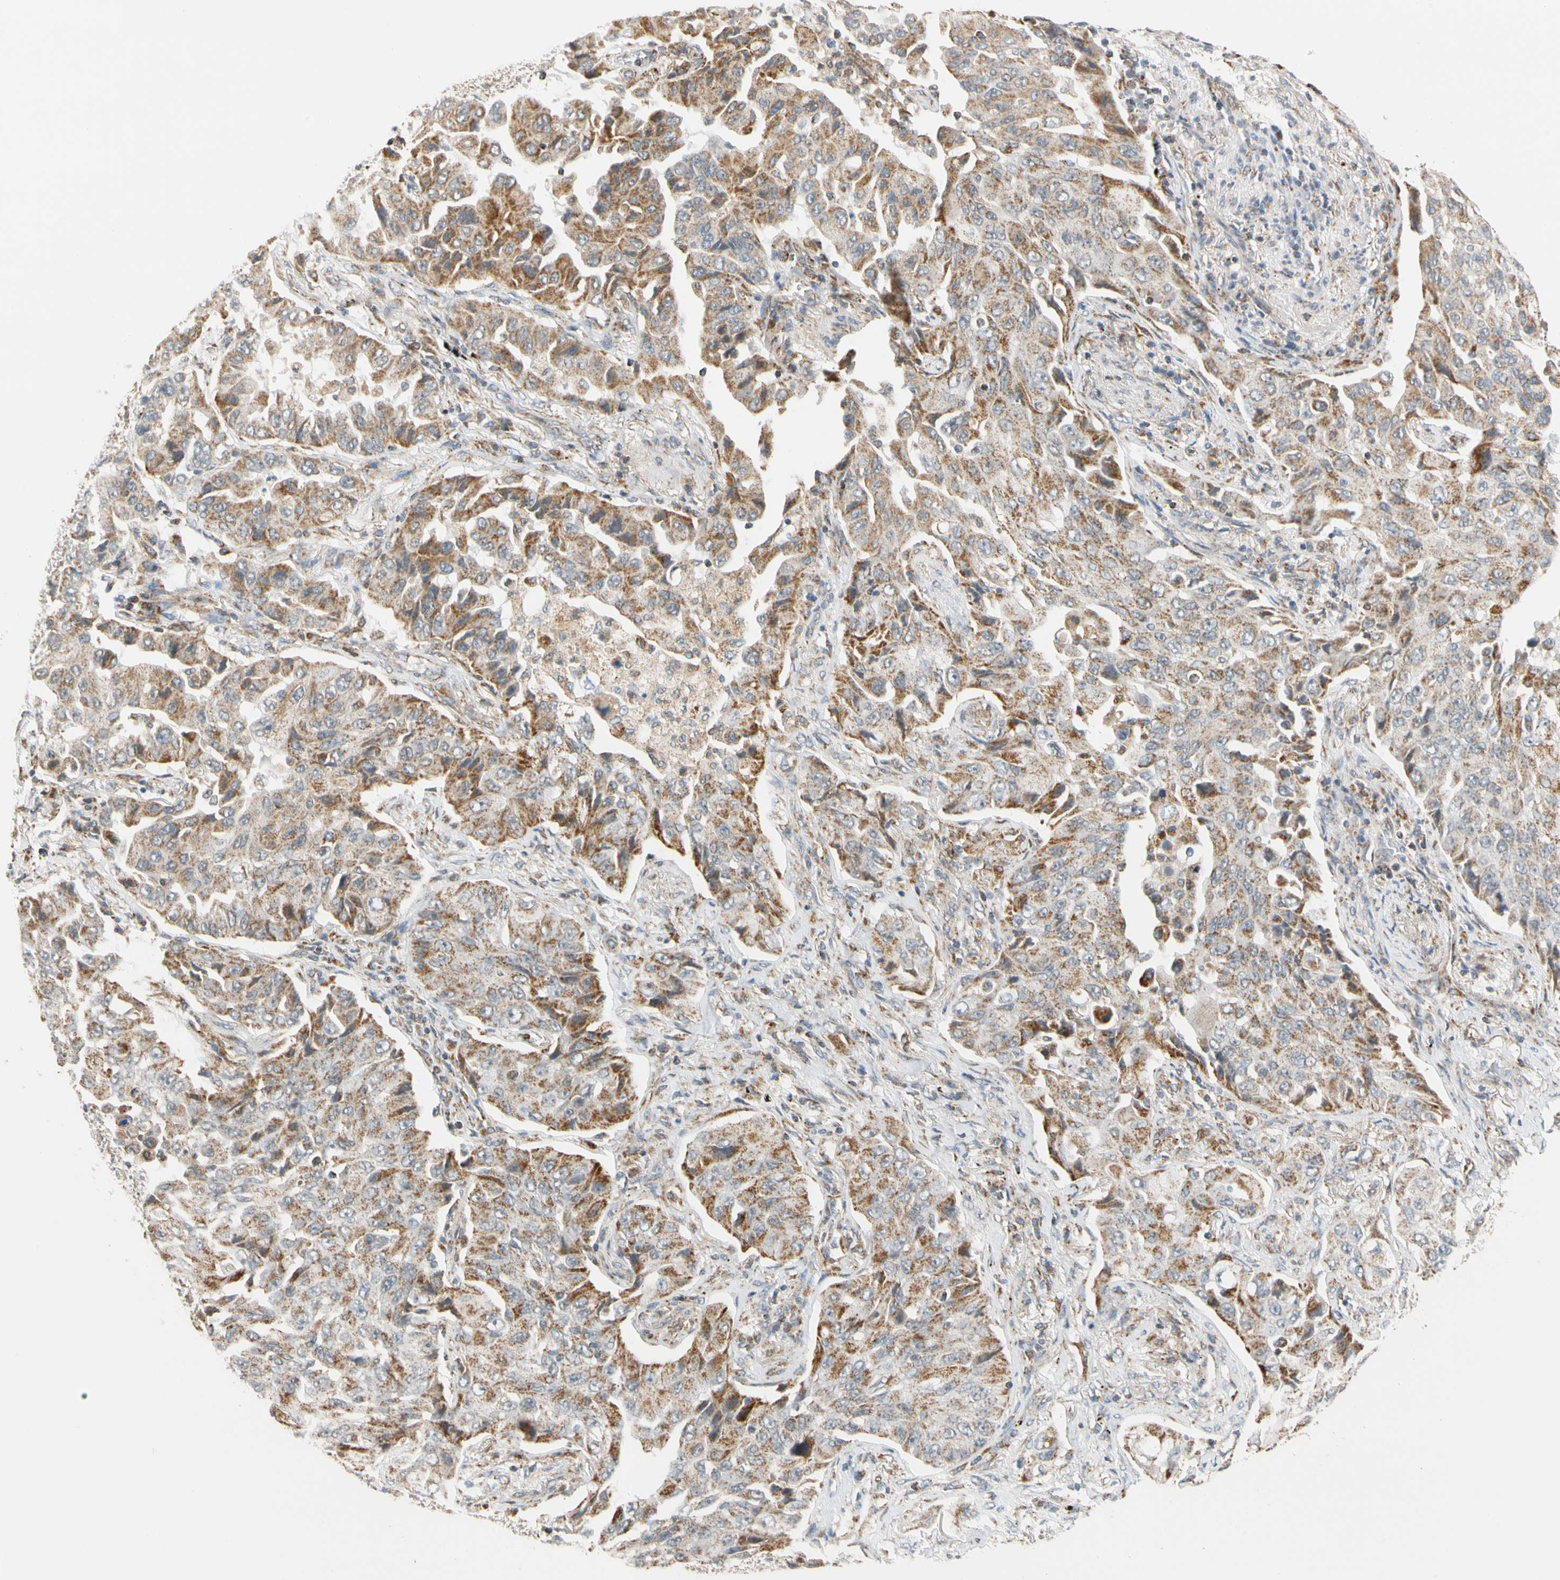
{"staining": {"intensity": "moderate", "quantity": "25%-75%", "location": "cytoplasmic/membranous"}, "tissue": "lung cancer", "cell_type": "Tumor cells", "image_type": "cancer", "snomed": [{"axis": "morphology", "description": "Adenocarcinoma, NOS"}, {"axis": "topography", "description": "Lung"}], "caption": "Protein staining displays moderate cytoplasmic/membranous positivity in about 25%-75% of tumor cells in lung cancer (adenocarcinoma).", "gene": "SFXN3", "patient": {"sex": "female", "age": 65}}